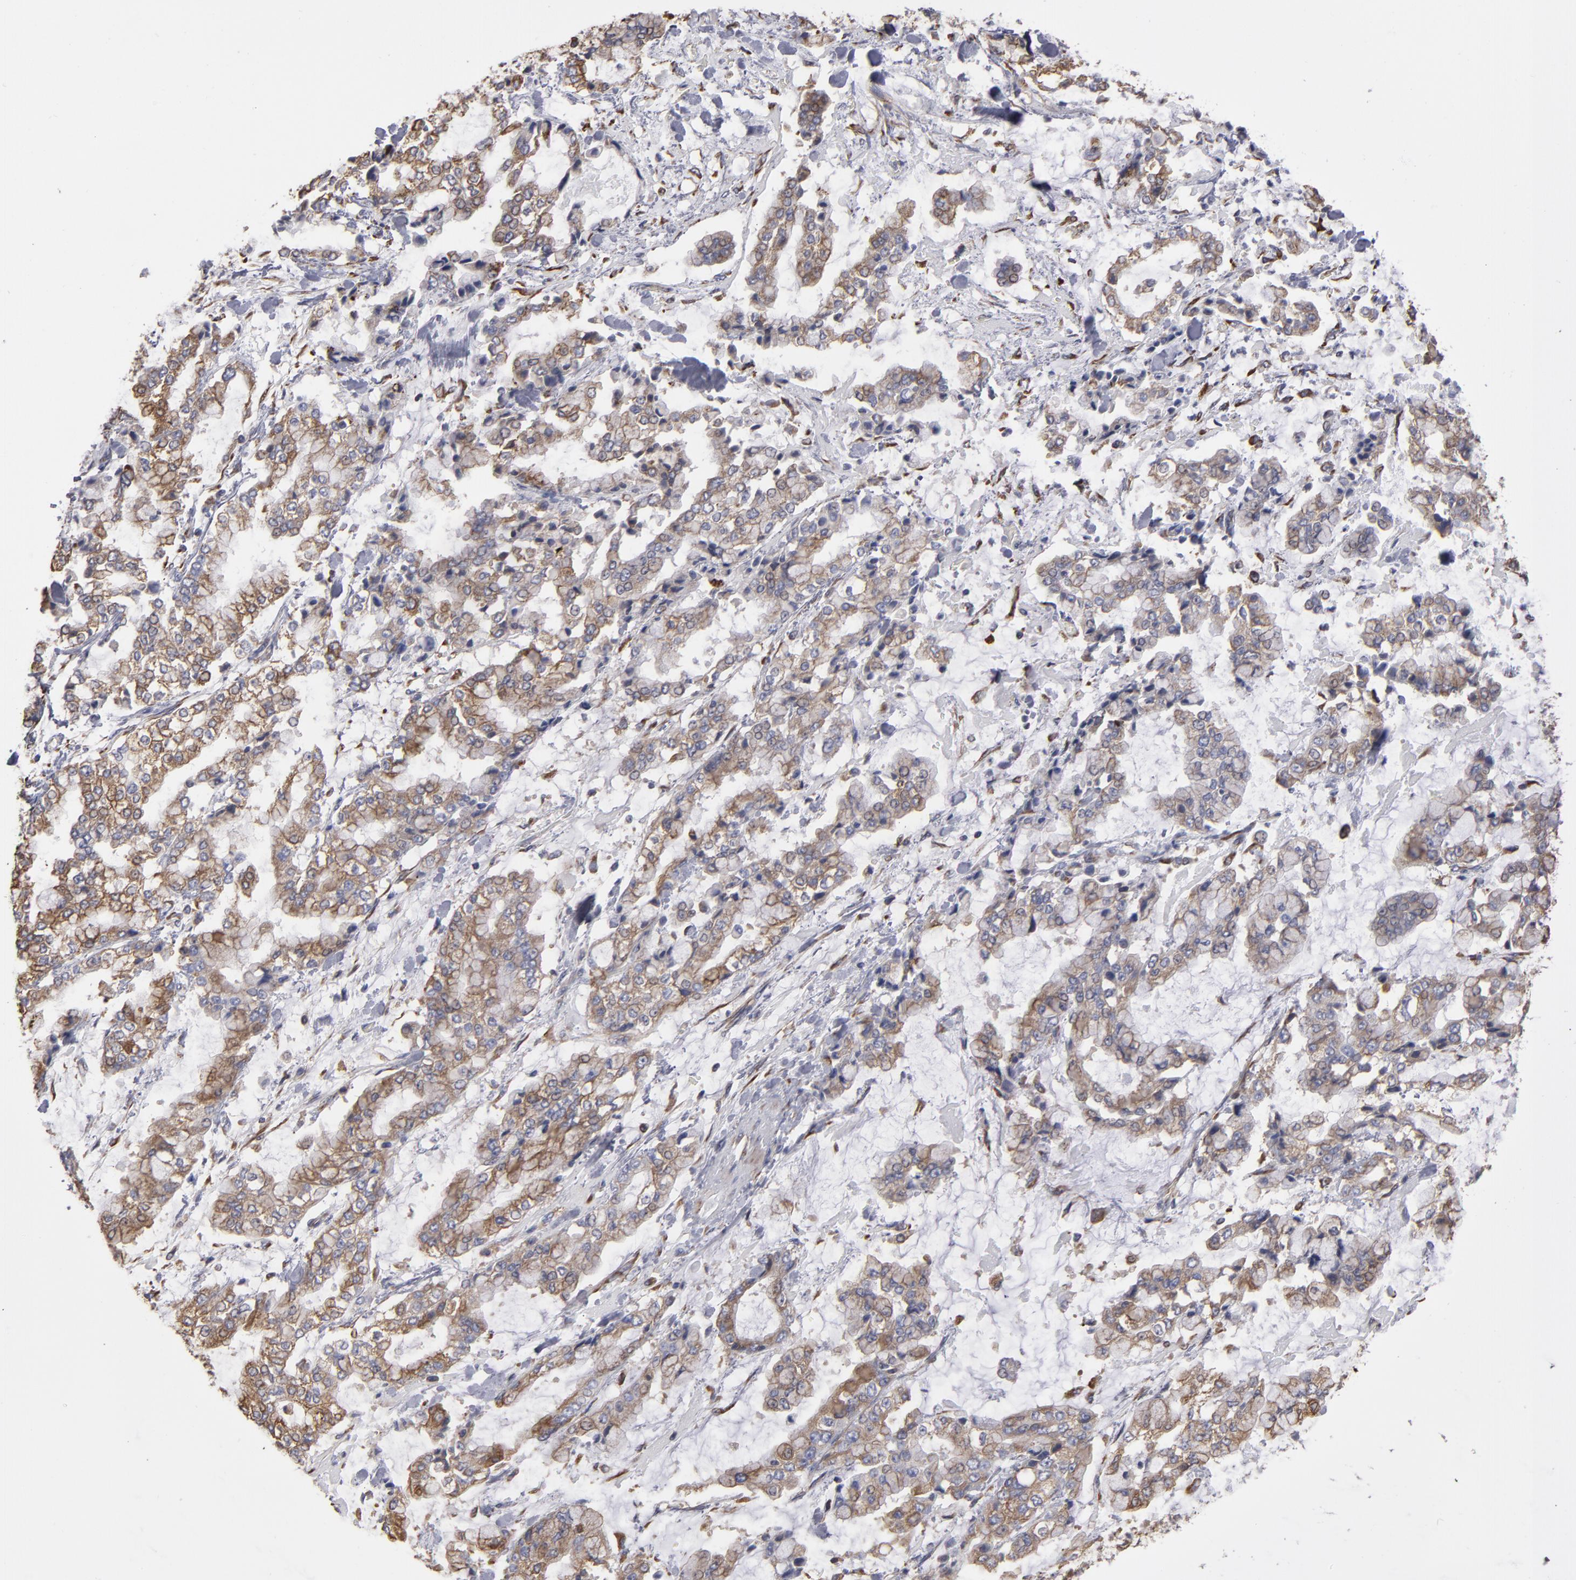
{"staining": {"intensity": "moderate", "quantity": ">75%", "location": "cytoplasmic/membranous"}, "tissue": "stomach cancer", "cell_type": "Tumor cells", "image_type": "cancer", "snomed": [{"axis": "morphology", "description": "Normal tissue, NOS"}, {"axis": "morphology", "description": "Adenocarcinoma, NOS"}, {"axis": "topography", "description": "Stomach, upper"}, {"axis": "topography", "description": "Stomach"}], "caption": "Moderate cytoplasmic/membranous protein staining is appreciated in approximately >75% of tumor cells in adenocarcinoma (stomach). The staining is performed using DAB (3,3'-diaminobenzidine) brown chromogen to label protein expression. The nuclei are counter-stained blue using hematoxylin.", "gene": "SND1", "patient": {"sex": "male", "age": 76}}